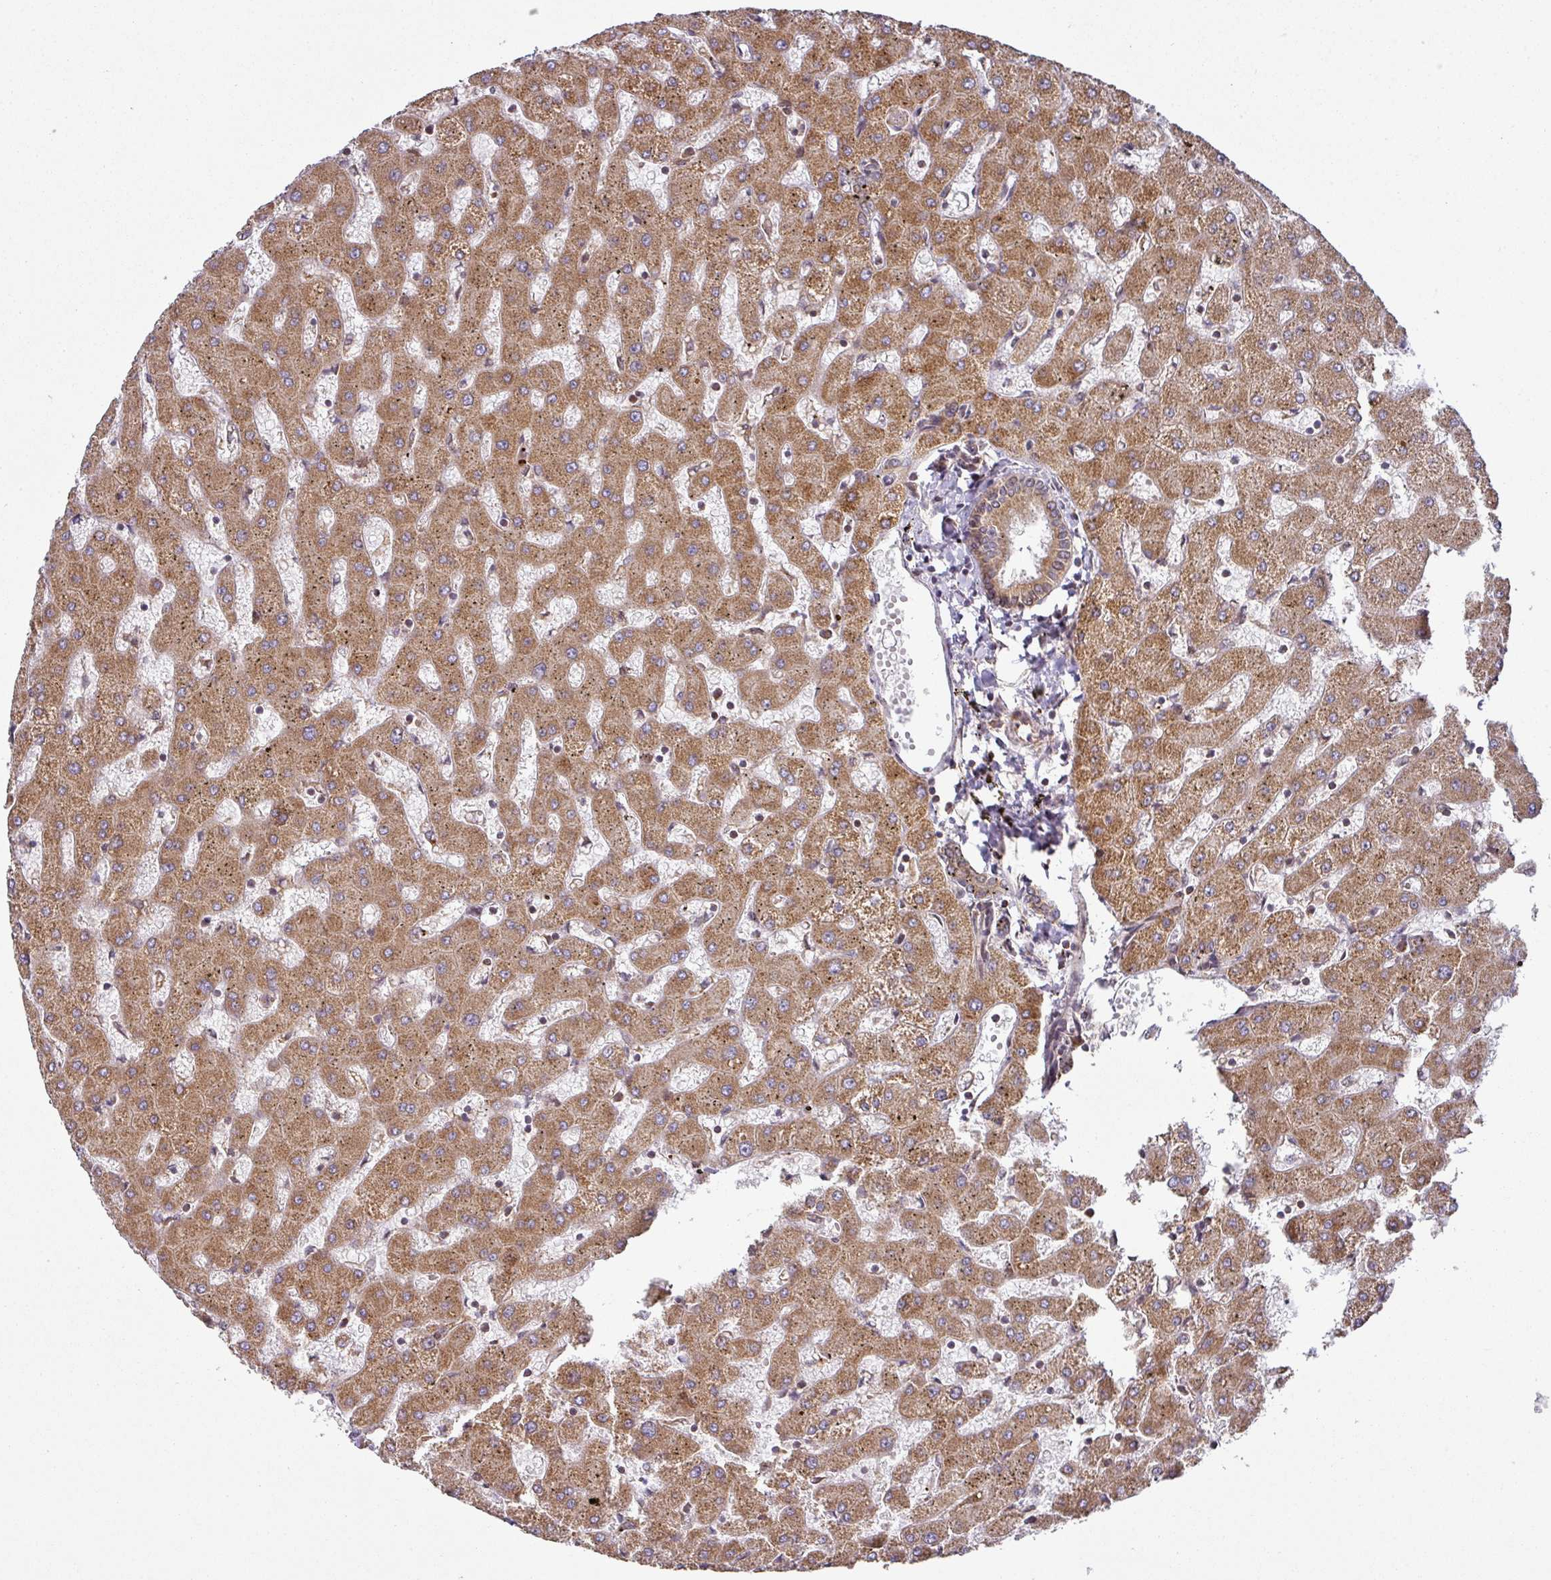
{"staining": {"intensity": "moderate", "quantity": ">75%", "location": "cytoplasmic/membranous"}, "tissue": "liver", "cell_type": "Cholangiocytes", "image_type": "normal", "snomed": [{"axis": "morphology", "description": "Normal tissue, NOS"}, {"axis": "topography", "description": "Liver"}], "caption": "Immunohistochemistry (IHC) of unremarkable human liver demonstrates medium levels of moderate cytoplasmic/membranous expression in about >75% of cholangiocytes.", "gene": "TRAP1", "patient": {"sex": "female", "age": 63}}